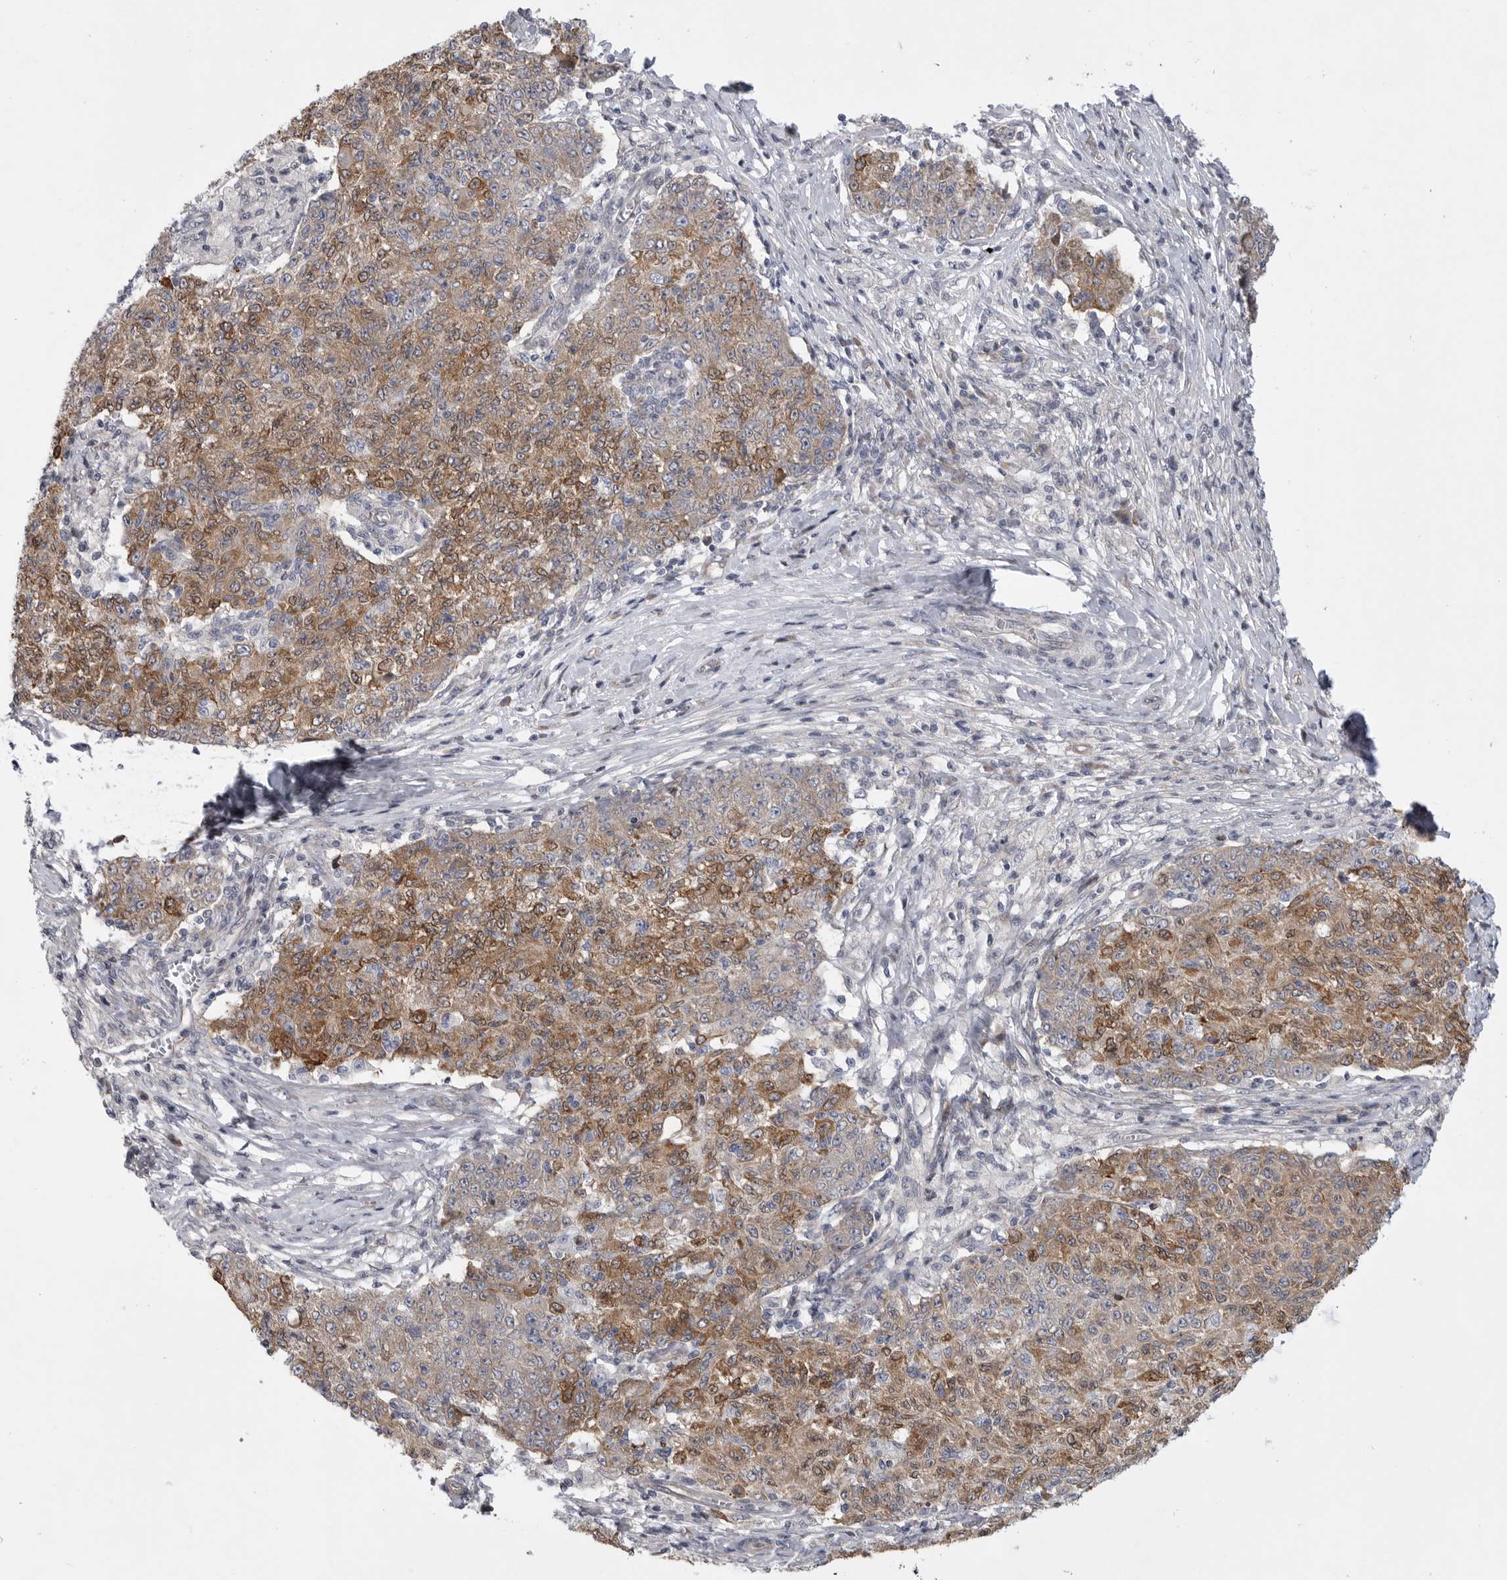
{"staining": {"intensity": "moderate", "quantity": ">75%", "location": "cytoplasmic/membranous"}, "tissue": "ovarian cancer", "cell_type": "Tumor cells", "image_type": "cancer", "snomed": [{"axis": "morphology", "description": "Carcinoma, endometroid"}, {"axis": "topography", "description": "Ovary"}], "caption": "Protein staining shows moderate cytoplasmic/membranous staining in about >75% of tumor cells in ovarian cancer.", "gene": "FBXO43", "patient": {"sex": "female", "age": 42}}